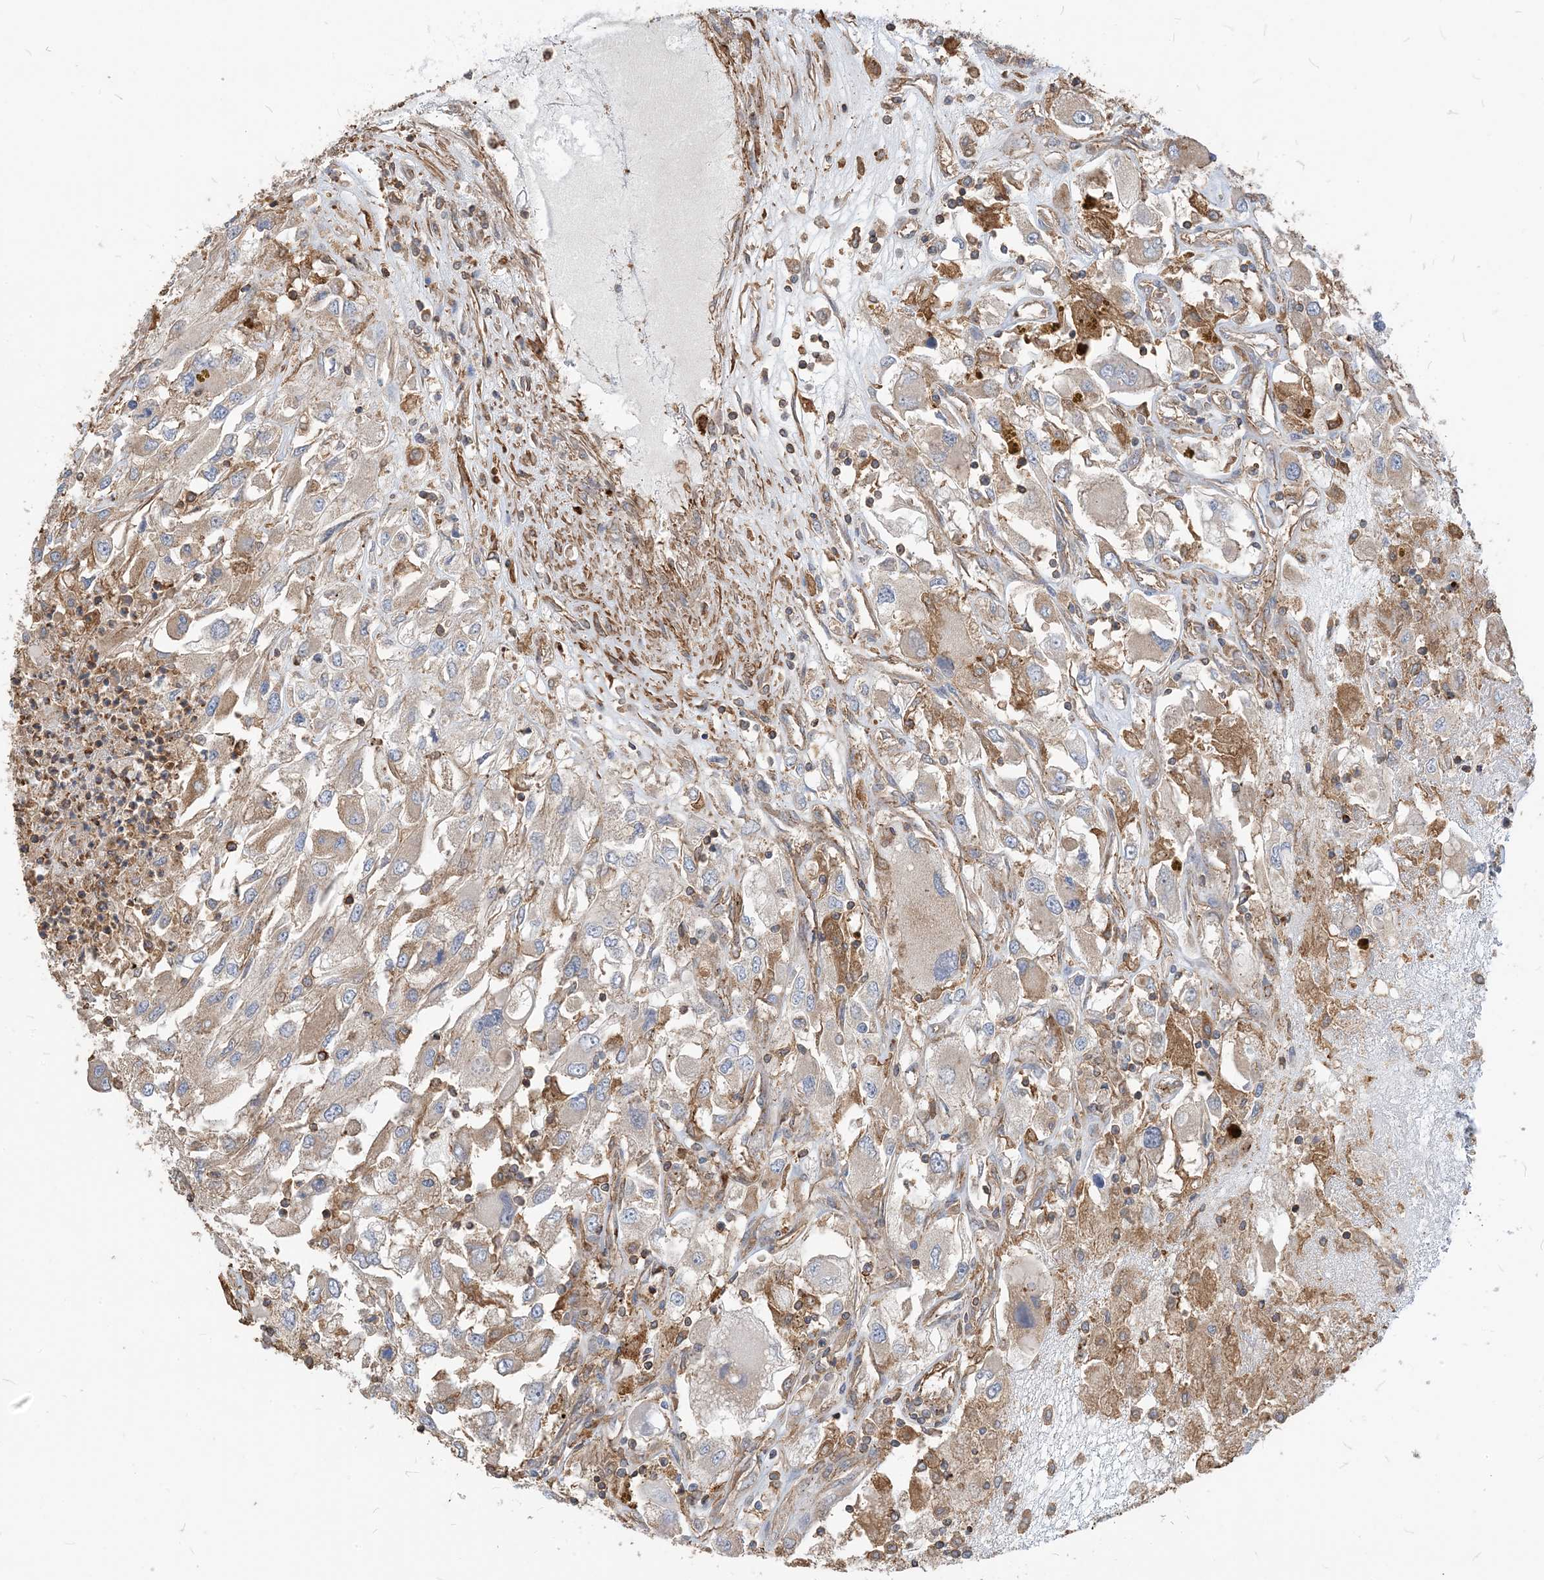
{"staining": {"intensity": "negative", "quantity": "none", "location": "none"}, "tissue": "renal cancer", "cell_type": "Tumor cells", "image_type": "cancer", "snomed": [{"axis": "morphology", "description": "Adenocarcinoma, NOS"}, {"axis": "topography", "description": "Kidney"}], "caption": "Tumor cells show no significant protein positivity in adenocarcinoma (renal).", "gene": "PARVG", "patient": {"sex": "female", "age": 52}}